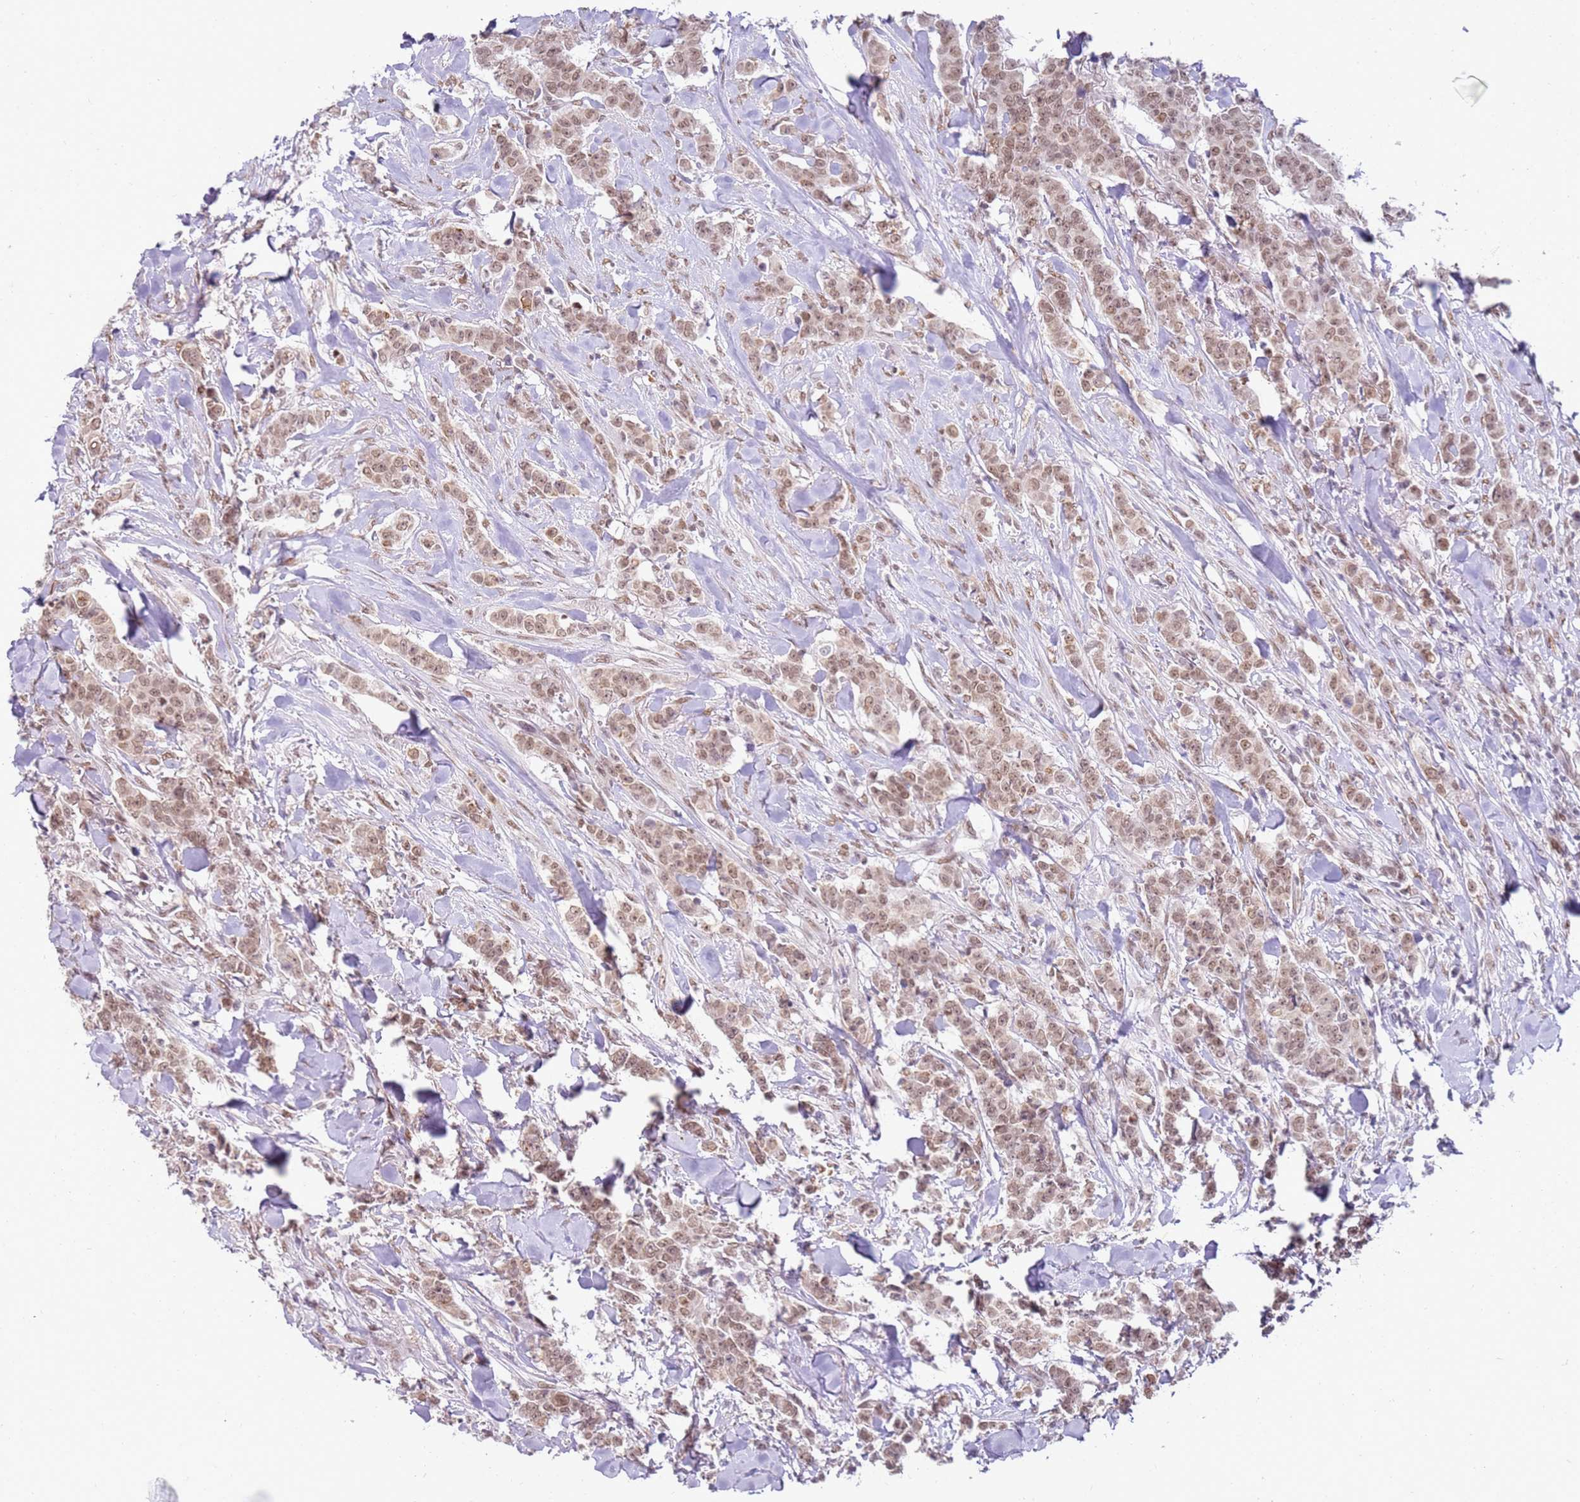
{"staining": {"intensity": "weak", "quantity": ">75%", "location": "nuclear"}, "tissue": "breast cancer", "cell_type": "Tumor cells", "image_type": "cancer", "snomed": [{"axis": "morphology", "description": "Duct carcinoma"}, {"axis": "topography", "description": "Breast"}], "caption": "Breast invasive ductal carcinoma was stained to show a protein in brown. There is low levels of weak nuclear positivity in approximately >75% of tumor cells. (brown staining indicates protein expression, while blue staining denotes nuclei).", "gene": "PHC2", "patient": {"sex": "female", "age": 40}}